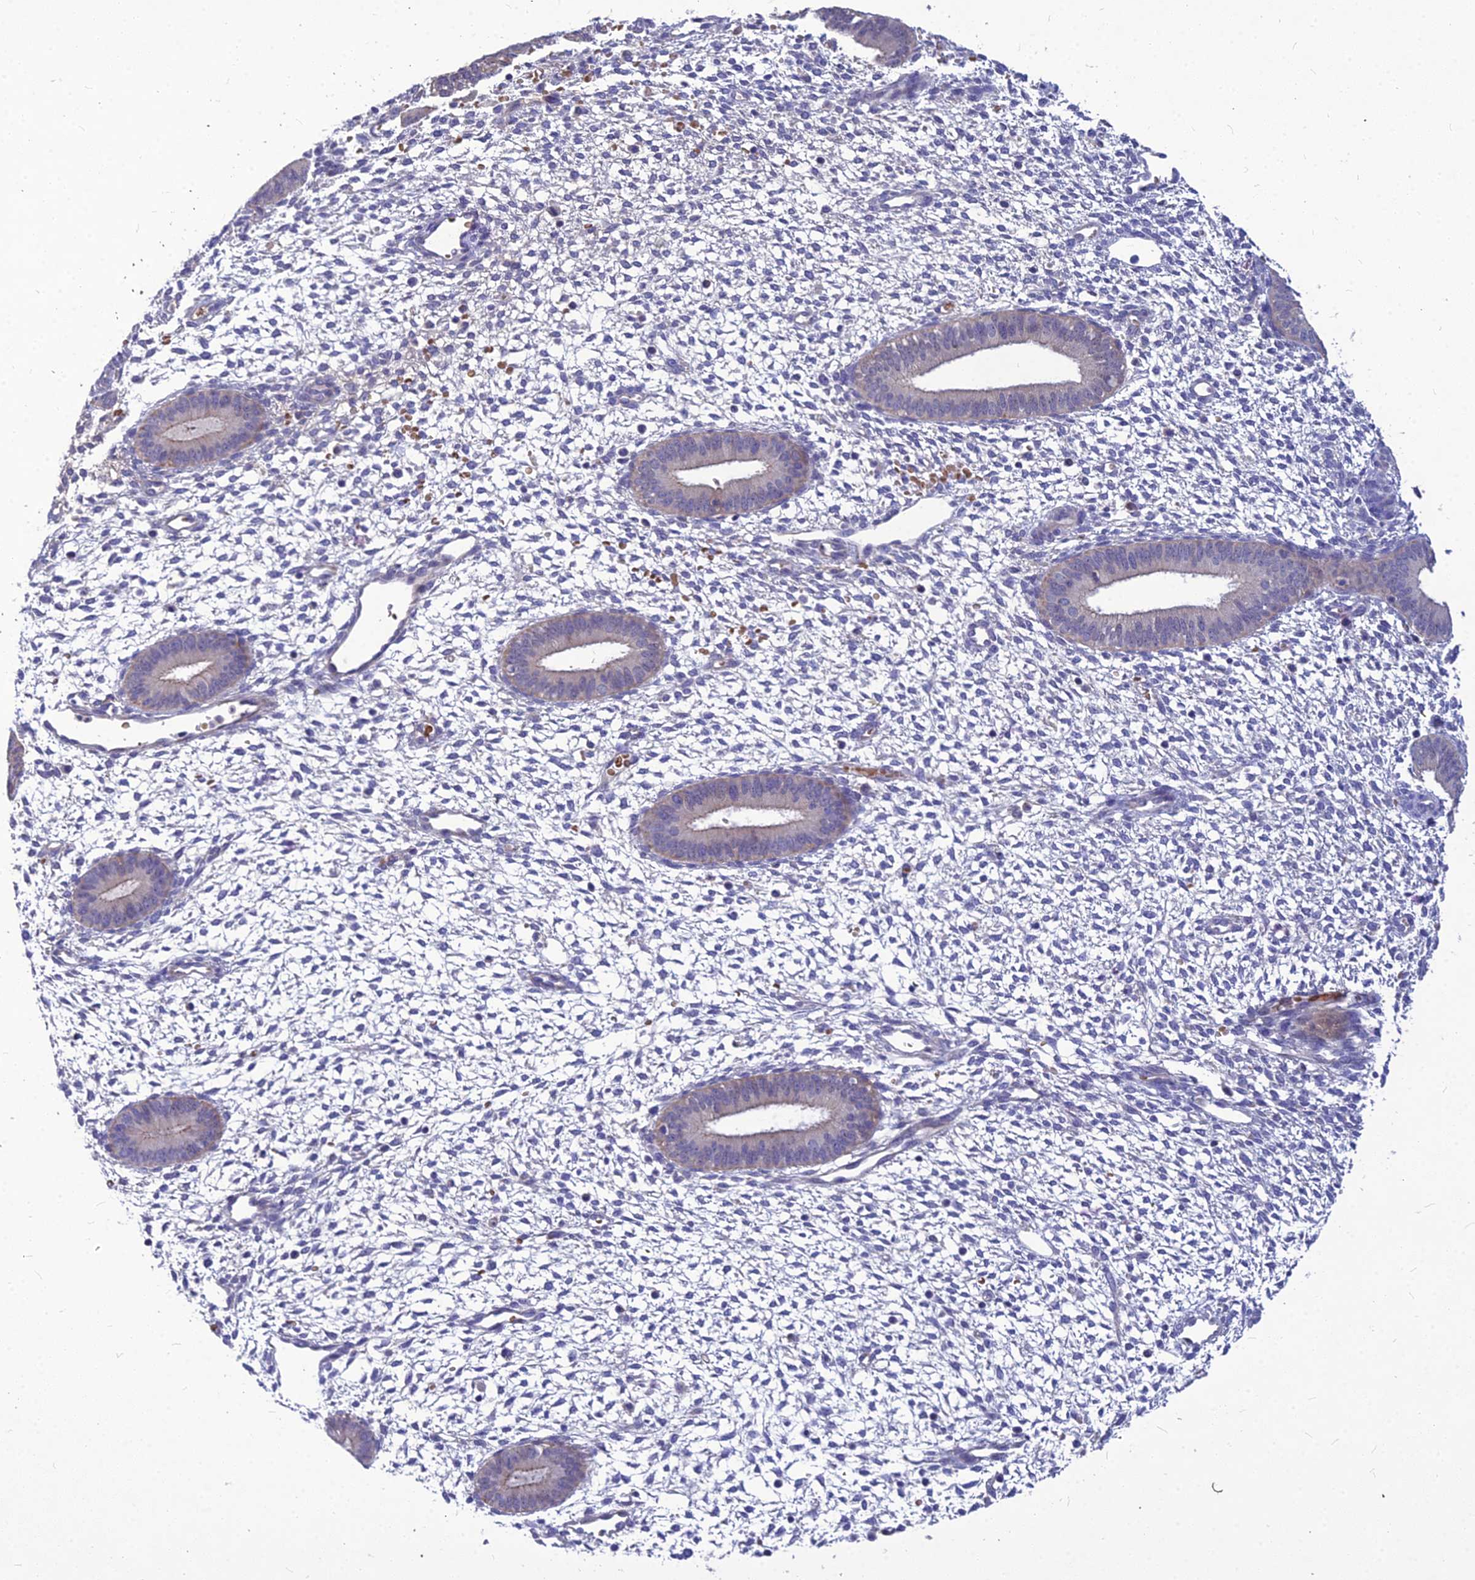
{"staining": {"intensity": "negative", "quantity": "none", "location": "none"}, "tissue": "endometrium", "cell_type": "Cells in endometrial stroma", "image_type": "normal", "snomed": [{"axis": "morphology", "description": "Normal tissue, NOS"}, {"axis": "topography", "description": "Endometrium"}], "caption": "Endometrium stained for a protein using immunohistochemistry (IHC) shows no expression cells in endometrial stroma.", "gene": "DMRTA1", "patient": {"sex": "female", "age": 46}}